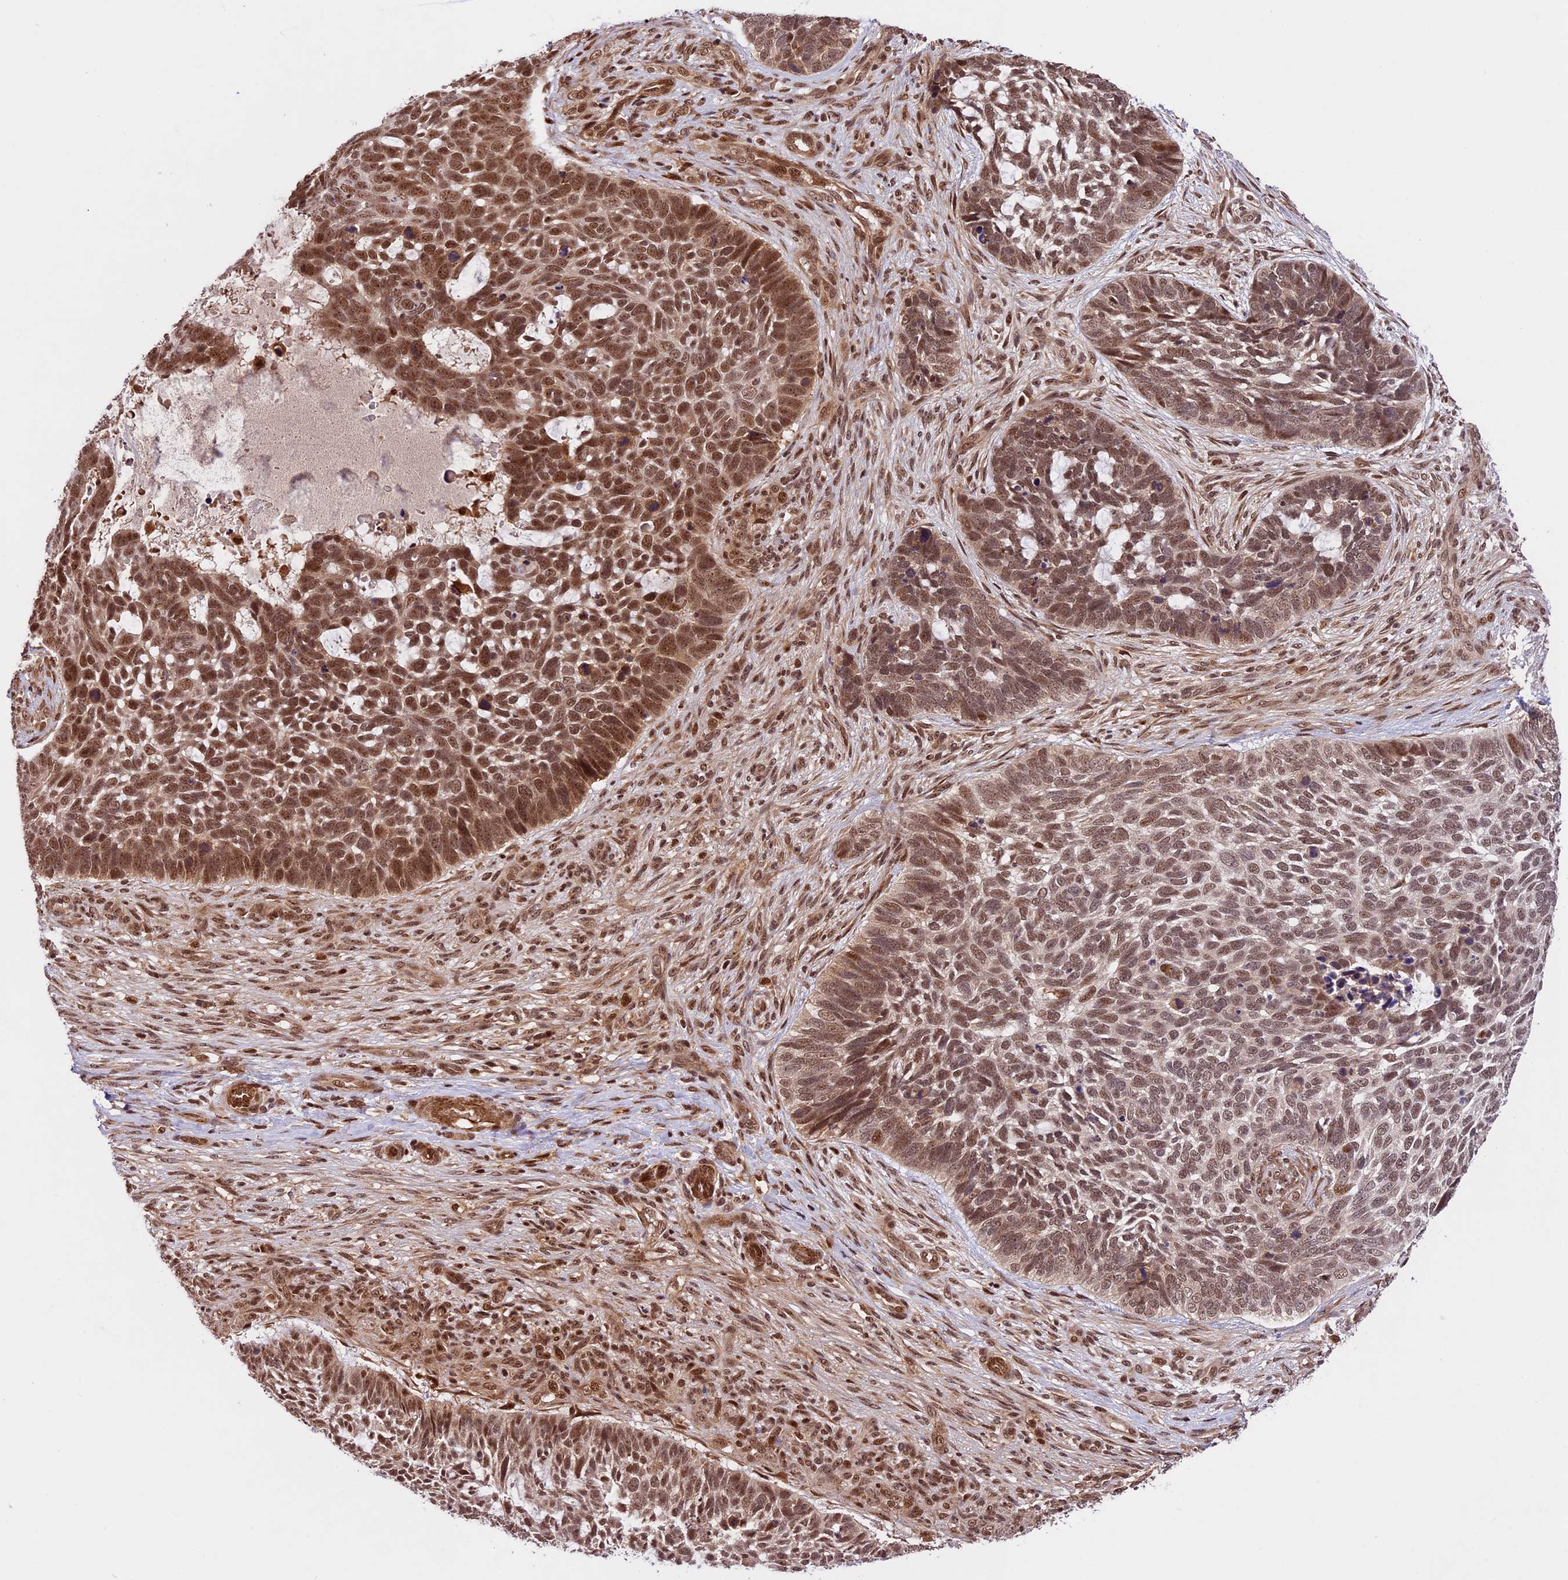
{"staining": {"intensity": "moderate", "quantity": ">75%", "location": "cytoplasmic/membranous,nuclear"}, "tissue": "skin cancer", "cell_type": "Tumor cells", "image_type": "cancer", "snomed": [{"axis": "morphology", "description": "Basal cell carcinoma"}, {"axis": "topography", "description": "Skin"}], "caption": "Protein expression analysis of human skin basal cell carcinoma reveals moderate cytoplasmic/membranous and nuclear staining in about >75% of tumor cells.", "gene": "DHX38", "patient": {"sex": "male", "age": 88}}